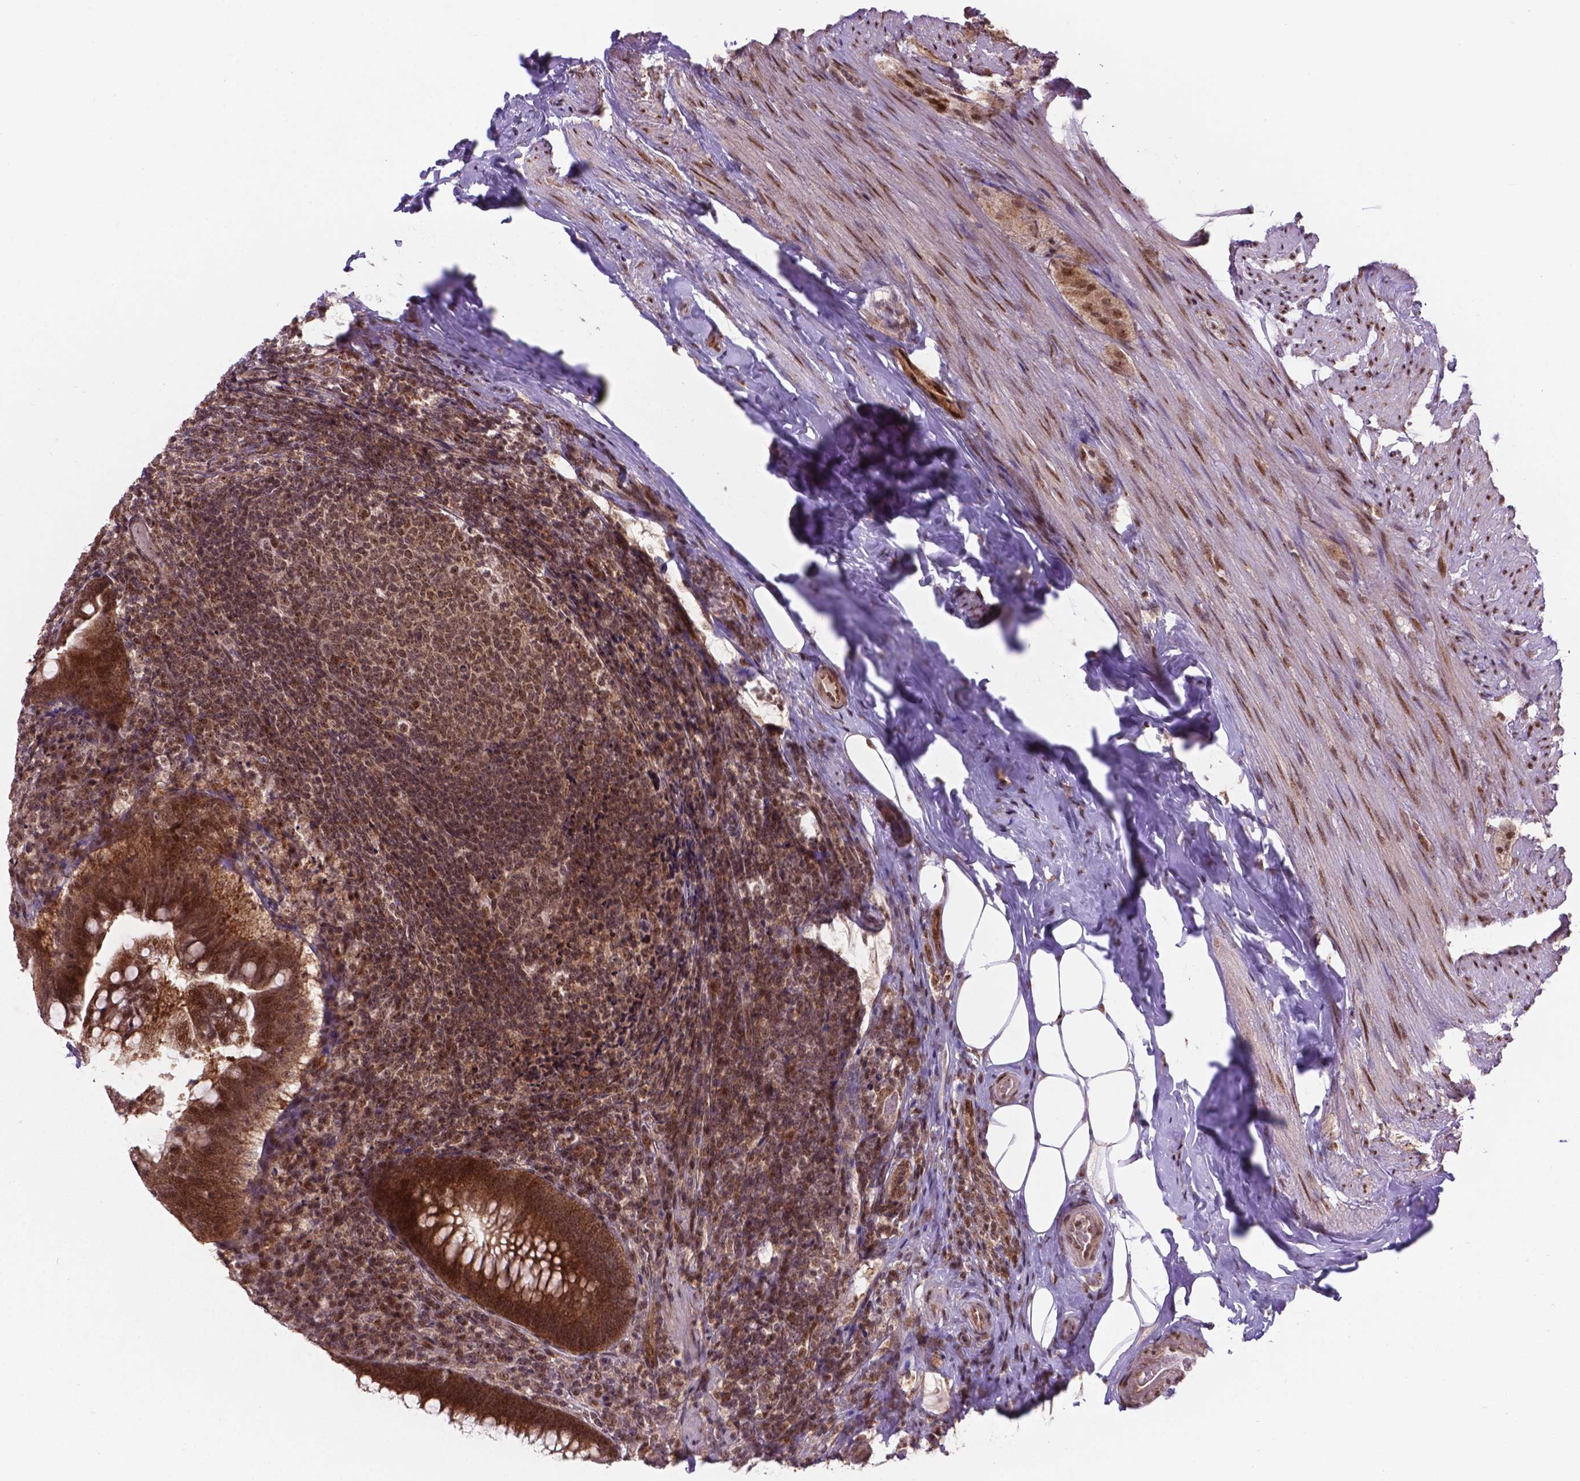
{"staining": {"intensity": "moderate", "quantity": ">75%", "location": "cytoplasmic/membranous,nuclear"}, "tissue": "appendix", "cell_type": "Glandular cells", "image_type": "normal", "snomed": [{"axis": "morphology", "description": "Normal tissue, NOS"}, {"axis": "topography", "description": "Appendix"}], "caption": "A brown stain labels moderate cytoplasmic/membranous,nuclear staining of a protein in glandular cells of benign human appendix.", "gene": "CSNK2A1", "patient": {"sex": "male", "age": 47}}